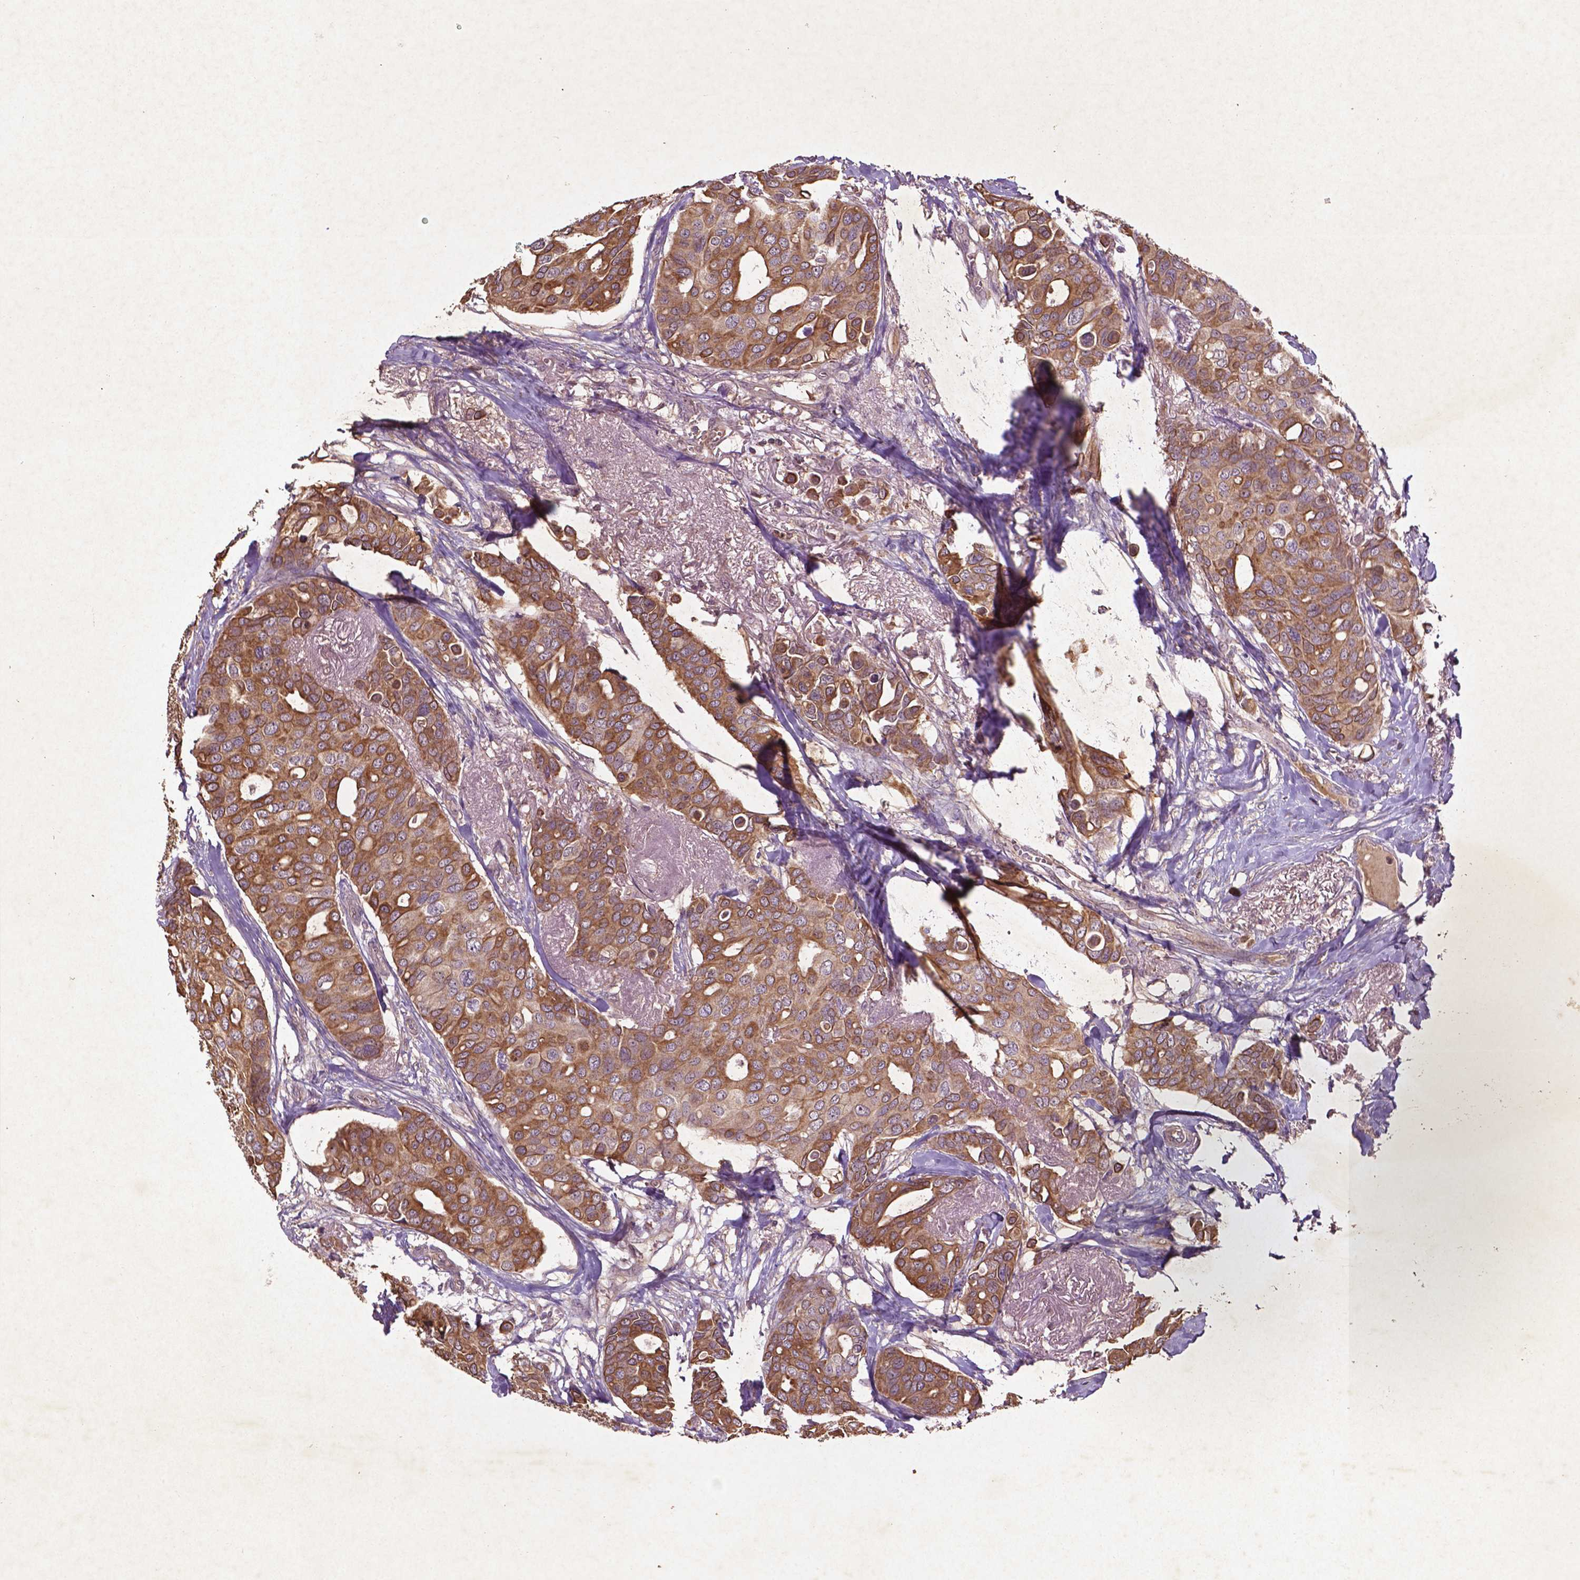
{"staining": {"intensity": "moderate", "quantity": ">75%", "location": "cytoplasmic/membranous"}, "tissue": "breast cancer", "cell_type": "Tumor cells", "image_type": "cancer", "snomed": [{"axis": "morphology", "description": "Duct carcinoma"}, {"axis": "topography", "description": "Breast"}], "caption": "Moderate cytoplasmic/membranous staining is identified in about >75% of tumor cells in breast cancer (invasive ductal carcinoma).", "gene": "COQ2", "patient": {"sex": "female", "age": 54}}